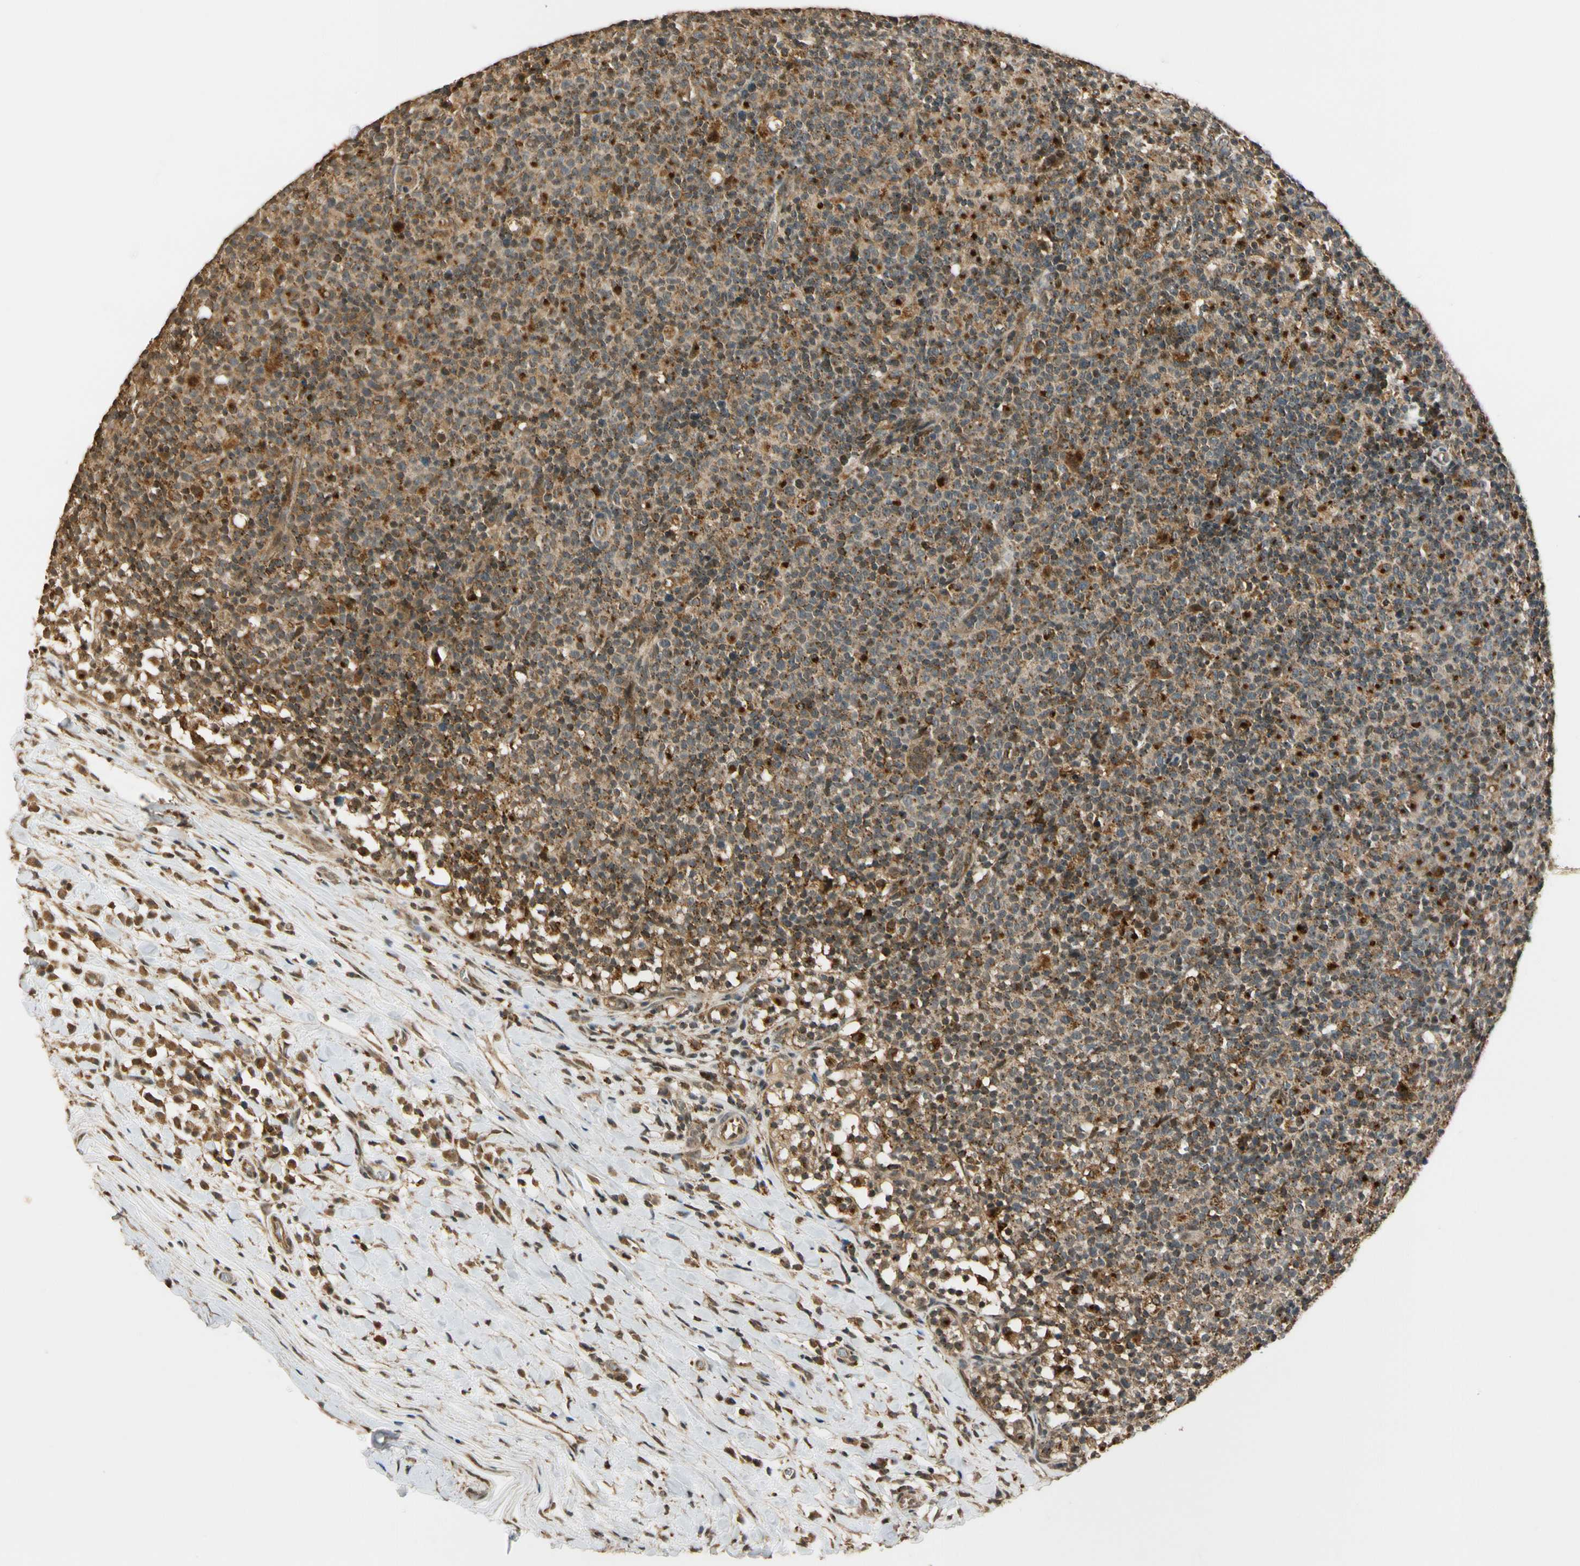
{"staining": {"intensity": "moderate", "quantity": ">75%", "location": "cytoplasmic/membranous"}, "tissue": "lymph node", "cell_type": "Germinal center cells", "image_type": "normal", "snomed": [{"axis": "morphology", "description": "Normal tissue, NOS"}, {"axis": "morphology", "description": "Inflammation, NOS"}, {"axis": "topography", "description": "Lymph node"}], "caption": "Immunohistochemistry (IHC) (DAB (3,3'-diaminobenzidine)) staining of benign lymph node reveals moderate cytoplasmic/membranous protein expression in about >75% of germinal center cells.", "gene": "LAMTOR1", "patient": {"sex": "male", "age": 55}}